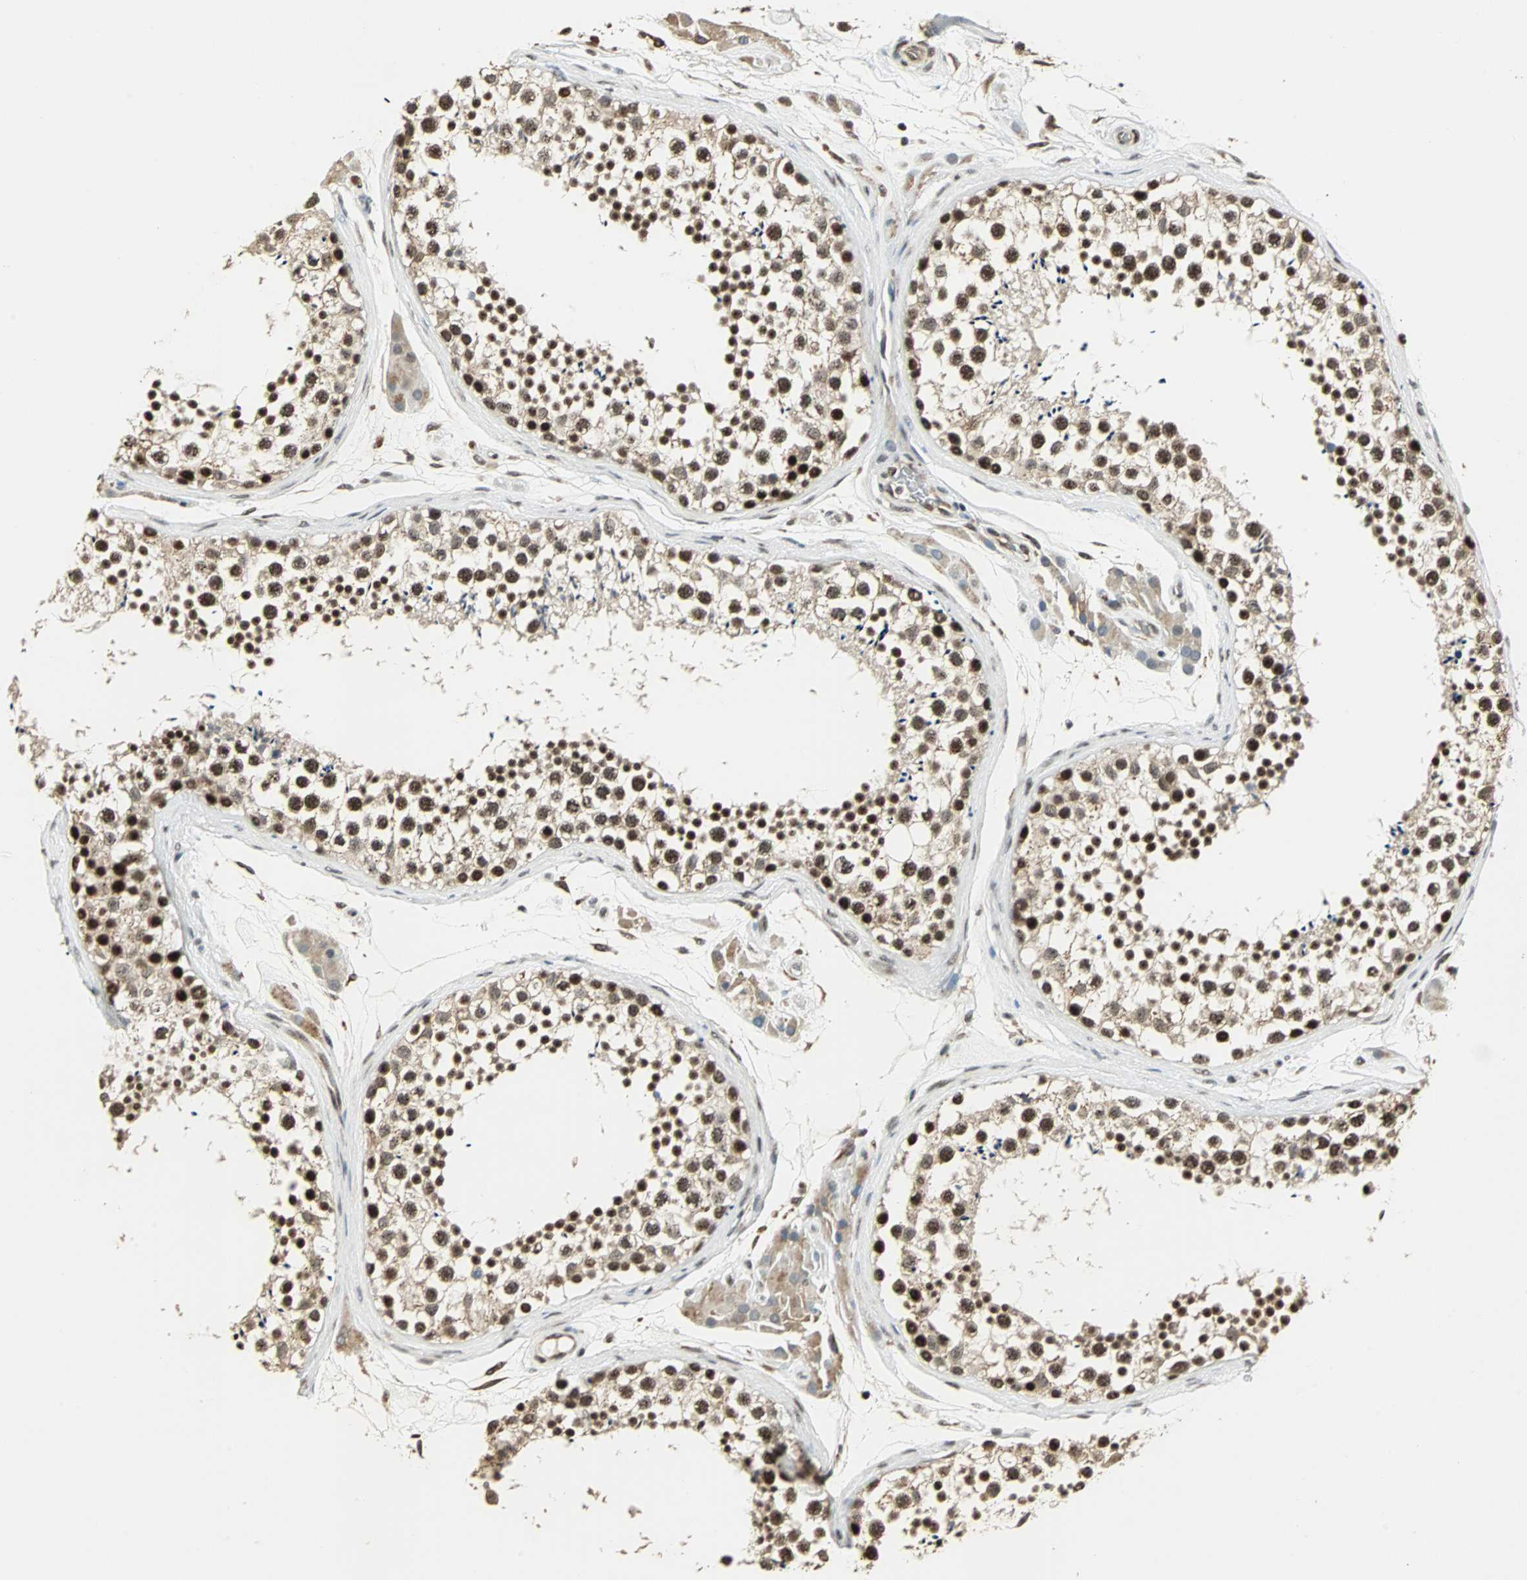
{"staining": {"intensity": "strong", "quantity": ">75%", "location": "nuclear"}, "tissue": "testis", "cell_type": "Cells in seminiferous ducts", "image_type": "normal", "snomed": [{"axis": "morphology", "description": "Normal tissue, NOS"}, {"axis": "topography", "description": "Testis"}], "caption": "Strong nuclear staining for a protein is identified in approximately >75% of cells in seminiferous ducts of benign testis using IHC.", "gene": "MED4", "patient": {"sex": "male", "age": 46}}